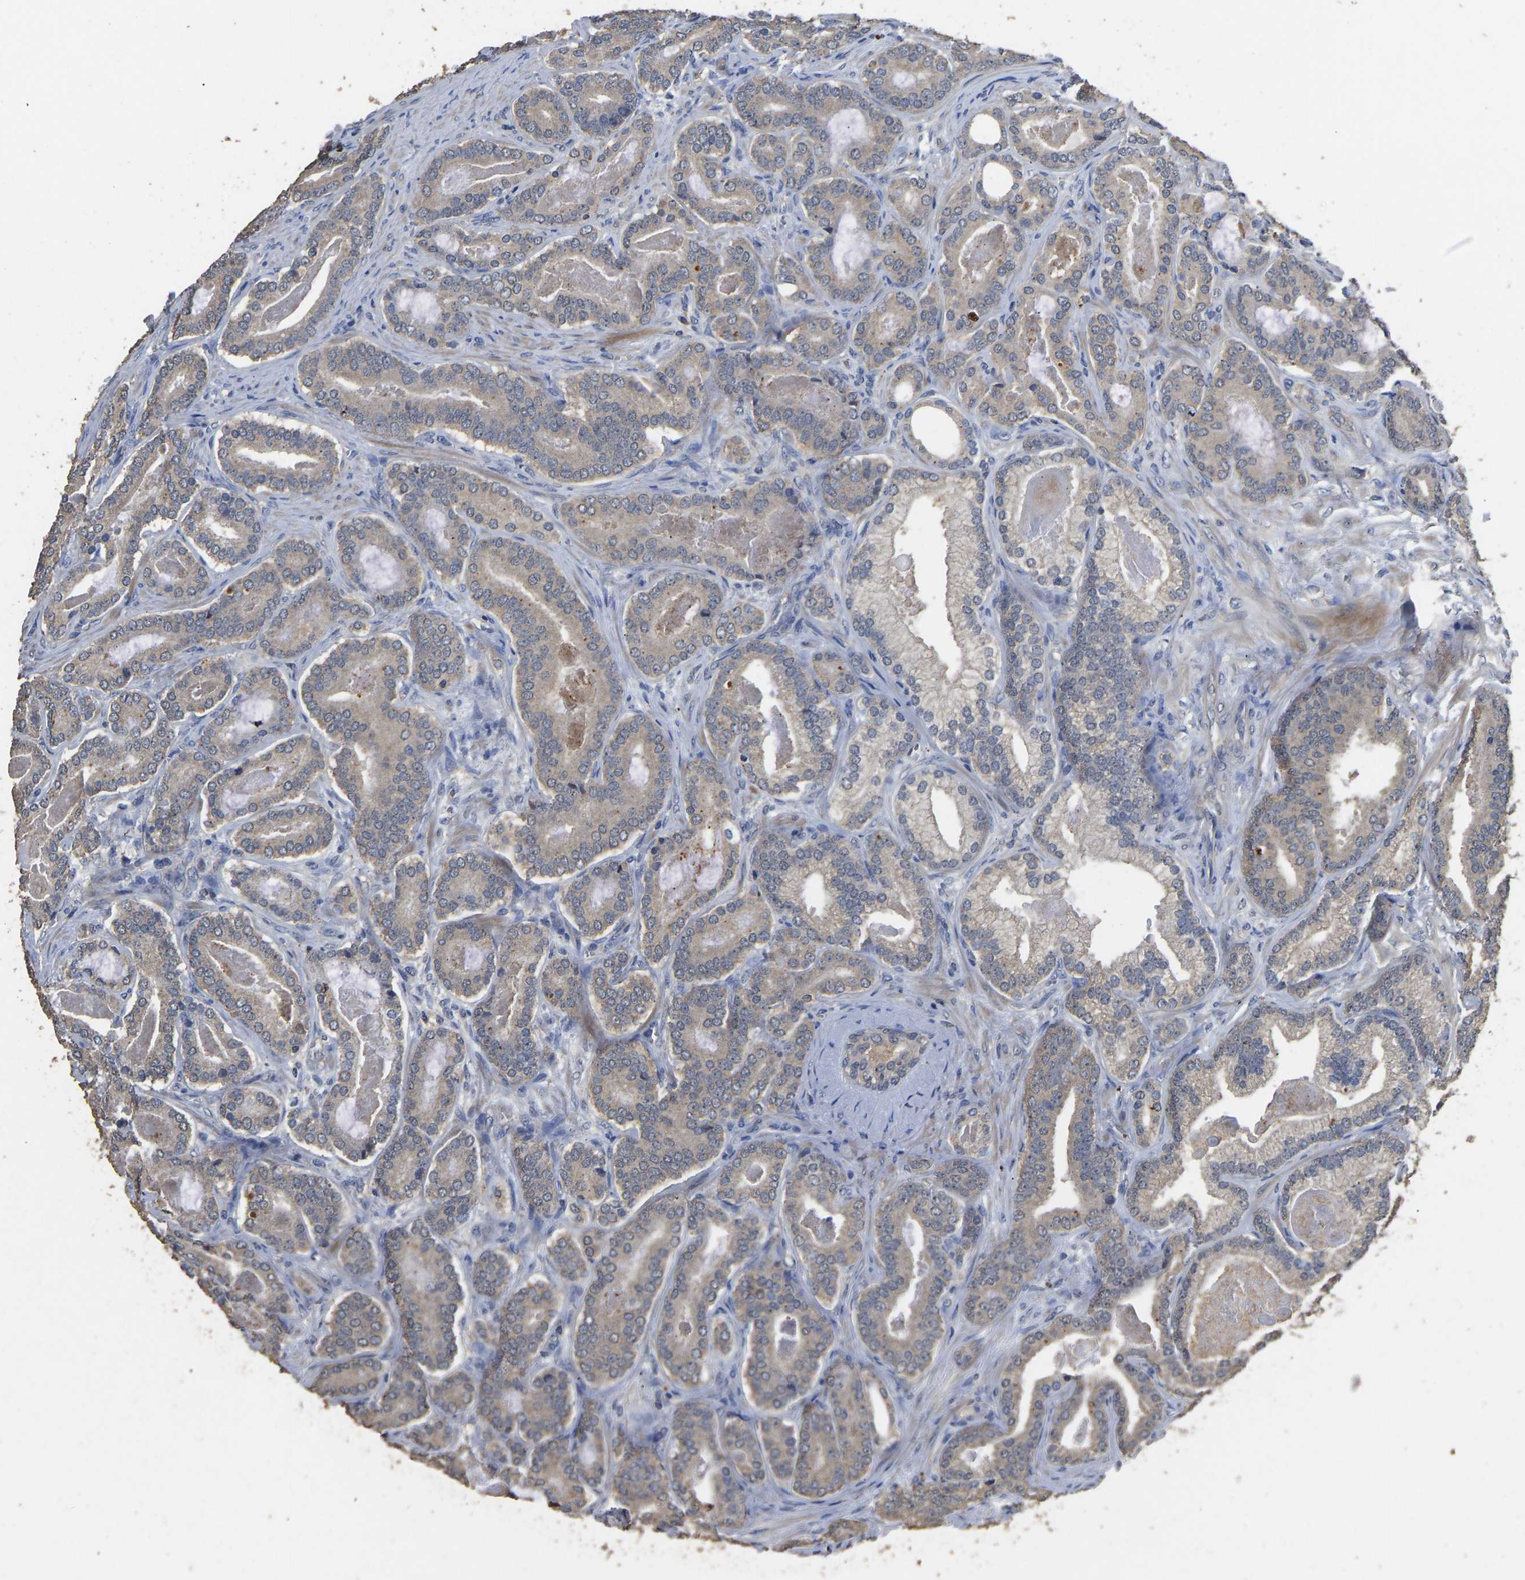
{"staining": {"intensity": "negative", "quantity": "none", "location": "none"}, "tissue": "prostate cancer", "cell_type": "Tumor cells", "image_type": "cancer", "snomed": [{"axis": "morphology", "description": "Adenocarcinoma, High grade"}, {"axis": "topography", "description": "Prostate"}], "caption": "Immunohistochemistry (IHC) image of neoplastic tissue: human prostate cancer stained with DAB shows no significant protein expression in tumor cells.", "gene": "CIDEC", "patient": {"sex": "male", "age": 60}}